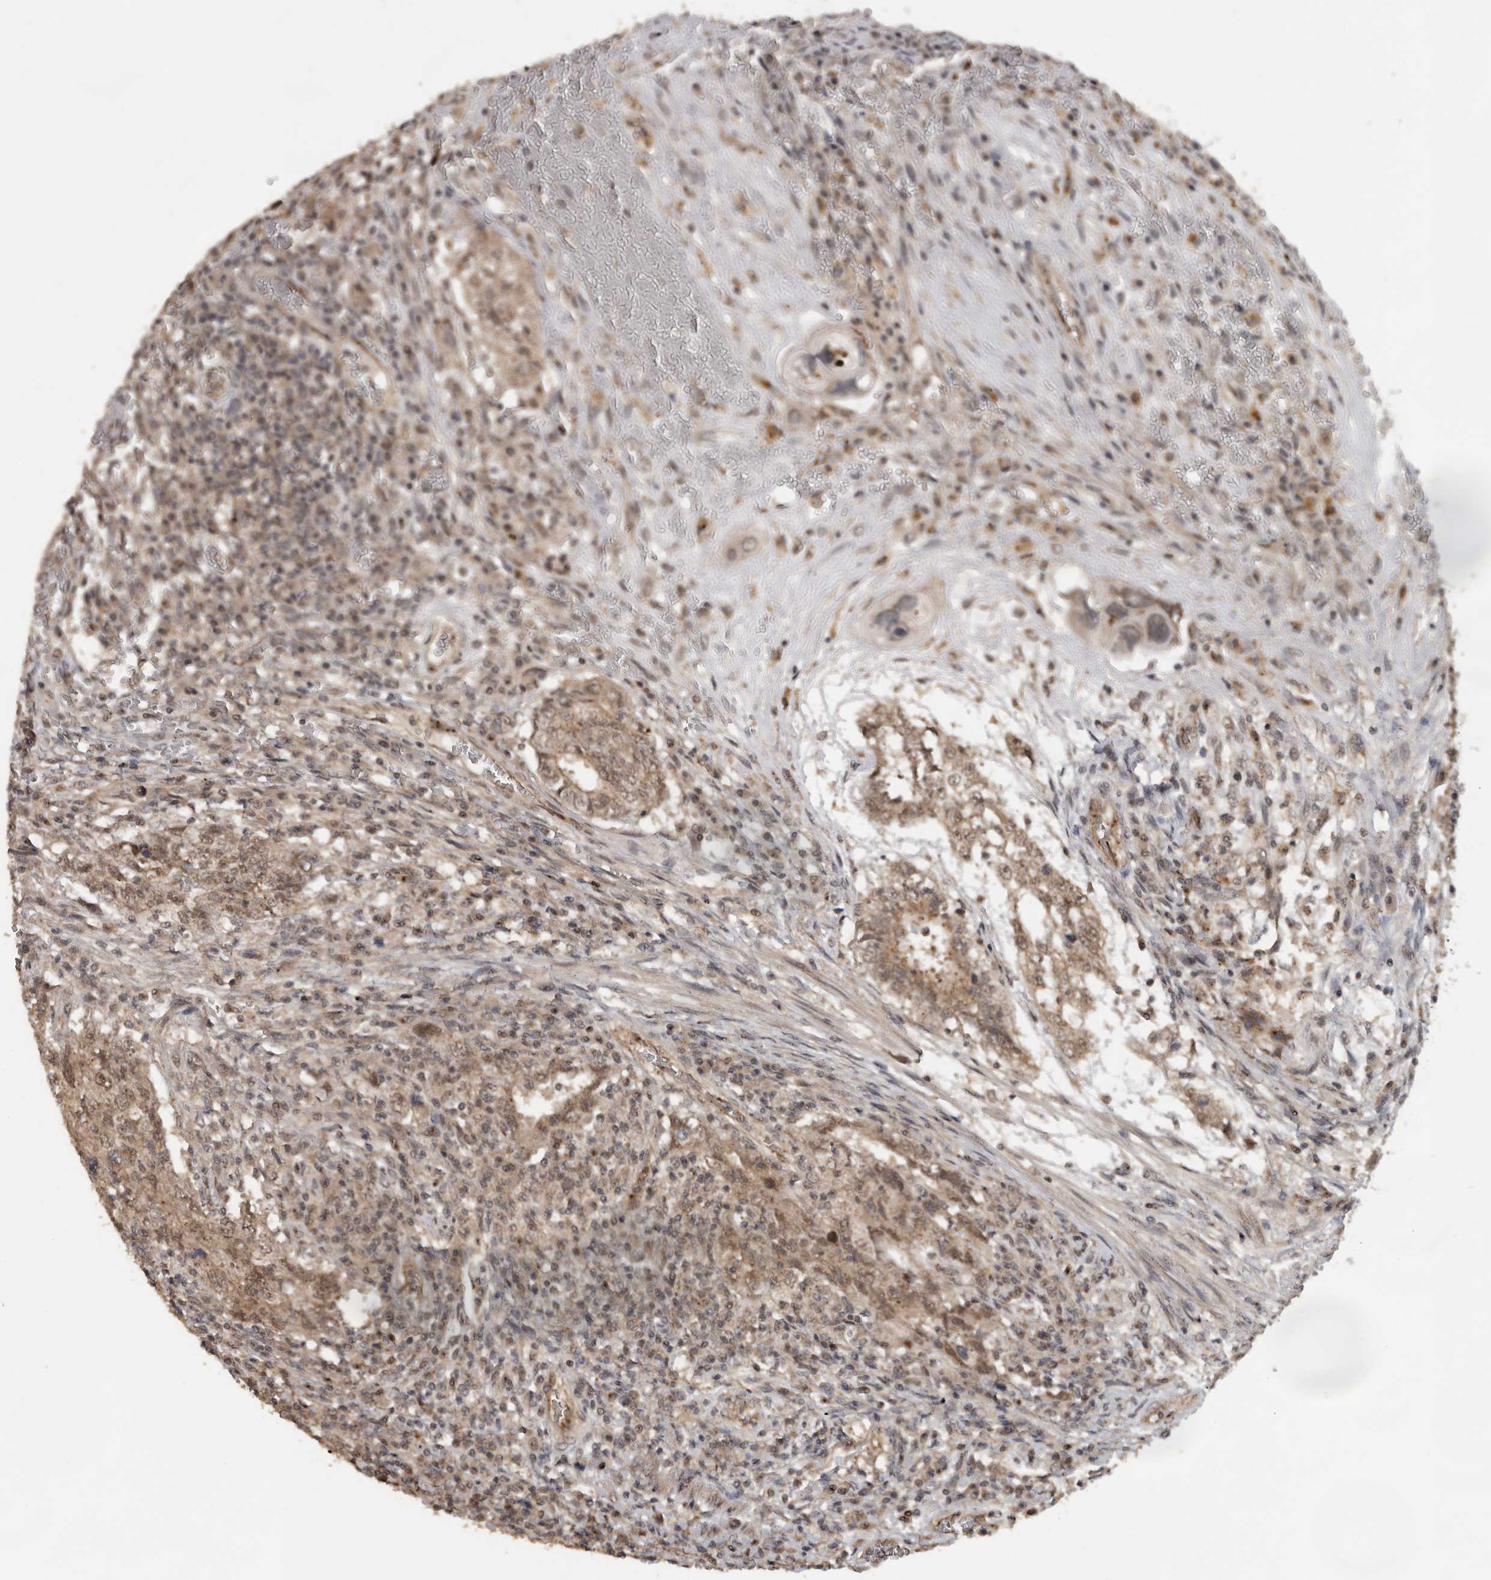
{"staining": {"intensity": "moderate", "quantity": ">75%", "location": "cytoplasmic/membranous,nuclear"}, "tissue": "testis cancer", "cell_type": "Tumor cells", "image_type": "cancer", "snomed": [{"axis": "morphology", "description": "Carcinoma, Embryonal, NOS"}, {"axis": "topography", "description": "Testis"}], "caption": "A brown stain labels moderate cytoplasmic/membranous and nuclear positivity of a protein in testis cancer (embryonal carcinoma) tumor cells.", "gene": "CEP350", "patient": {"sex": "male", "age": 26}}